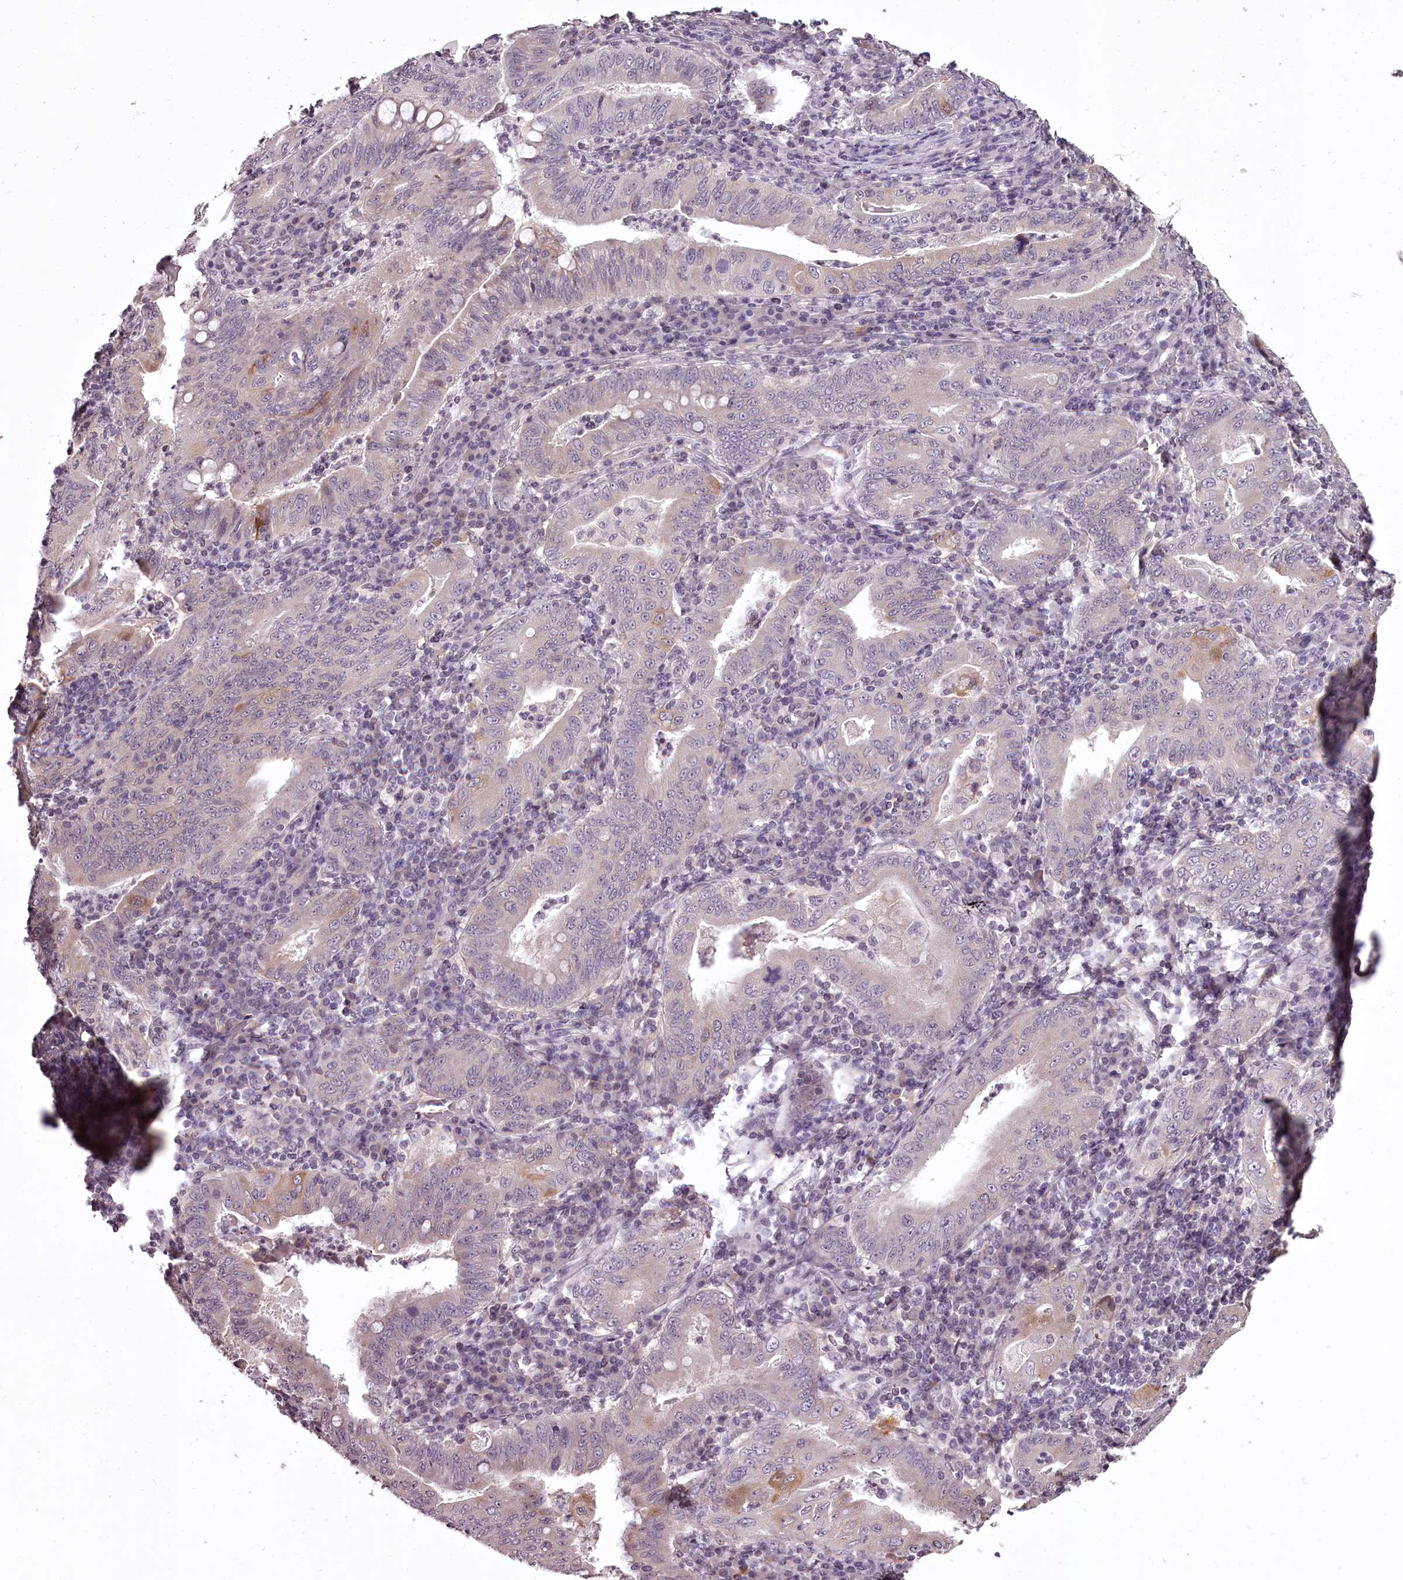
{"staining": {"intensity": "moderate", "quantity": "<25%", "location": "cytoplasmic/membranous"}, "tissue": "stomach cancer", "cell_type": "Tumor cells", "image_type": "cancer", "snomed": [{"axis": "morphology", "description": "Normal tissue, NOS"}, {"axis": "morphology", "description": "Adenocarcinoma, NOS"}, {"axis": "topography", "description": "Esophagus"}, {"axis": "topography", "description": "Stomach, upper"}, {"axis": "topography", "description": "Peripheral nerve tissue"}], "caption": "Tumor cells show moderate cytoplasmic/membranous expression in approximately <25% of cells in adenocarcinoma (stomach). (Stains: DAB in brown, nuclei in blue, Microscopy: brightfield microscopy at high magnification).", "gene": "CCDC92", "patient": {"sex": "male", "age": 62}}